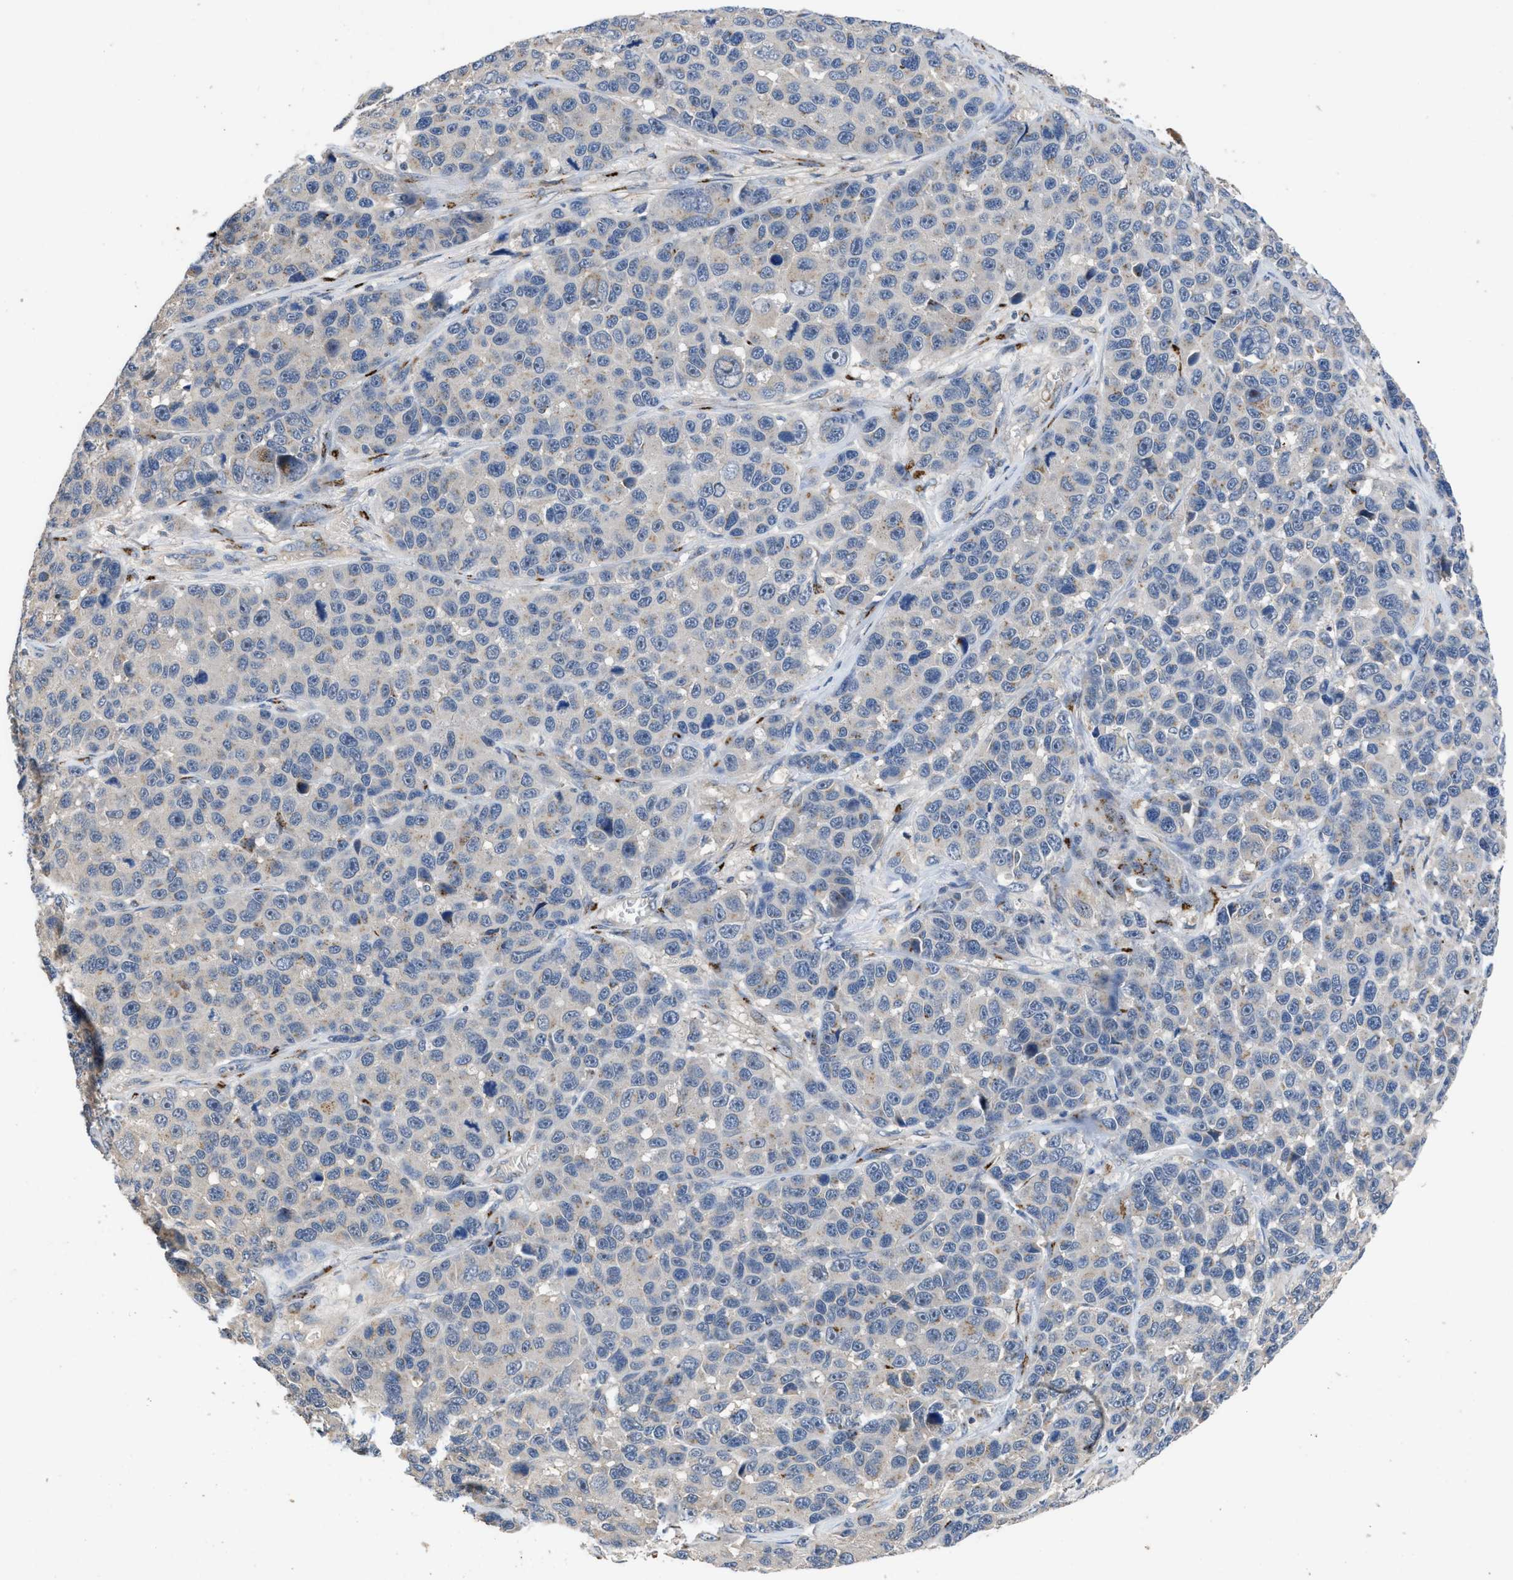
{"staining": {"intensity": "negative", "quantity": "none", "location": "none"}, "tissue": "melanoma", "cell_type": "Tumor cells", "image_type": "cancer", "snomed": [{"axis": "morphology", "description": "Malignant melanoma, NOS"}, {"axis": "topography", "description": "Skin"}], "caption": "A high-resolution image shows immunohistochemistry staining of melanoma, which displays no significant expression in tumor cells.", "gene": "SIK2", "patient": {"sex": "male", "age": 53}}